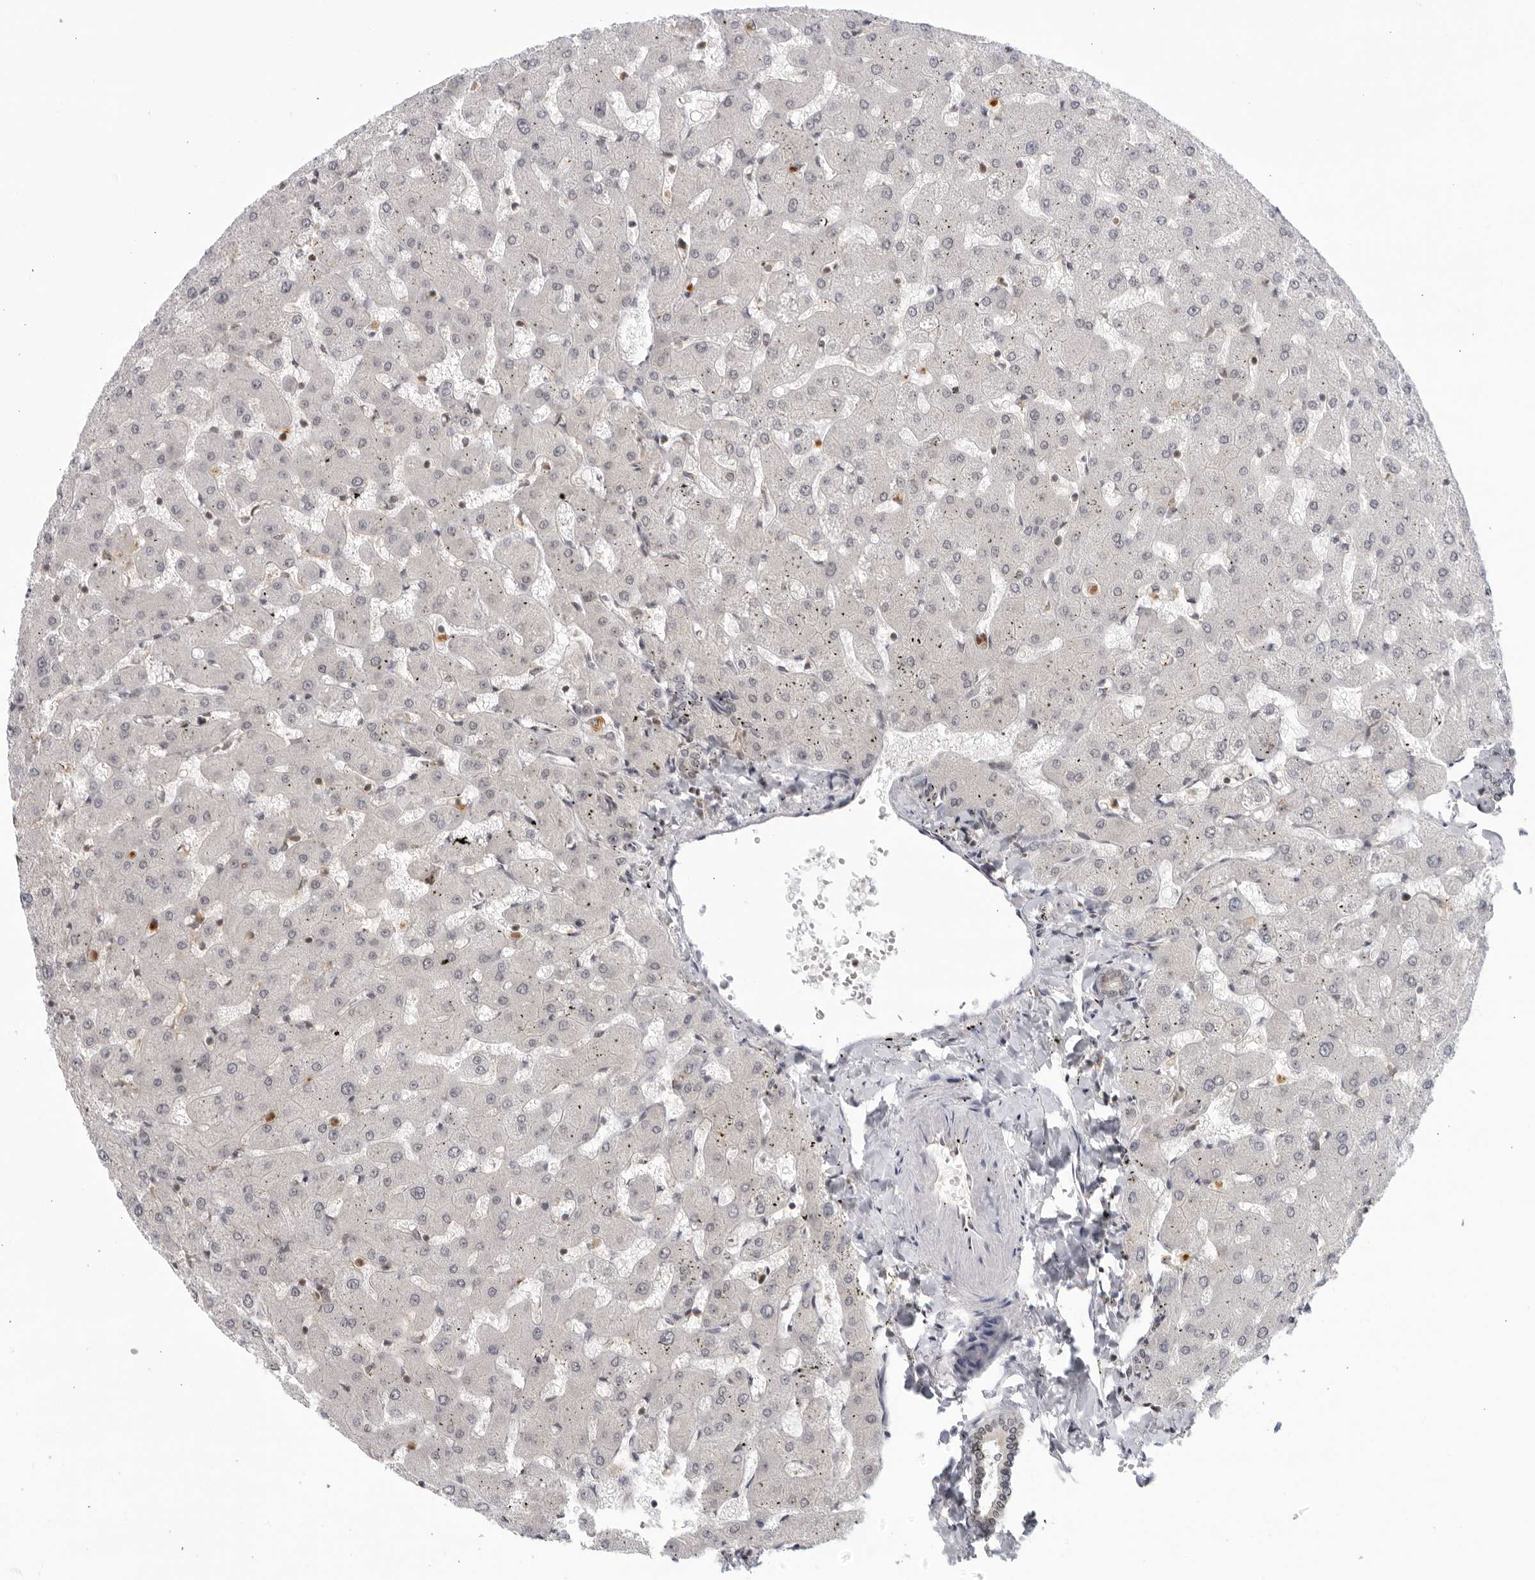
{"staining": {"intensity": "weak", "quantity": "25%-75%", "location": "nuclear"}, "tissue": "liver", "cell_type": "Cholangiocytes", "image_type": "normal", "snomed": [{"axis": "morphology", "description": "Normal tissue, NOS"}, {"axis": "topography", "description": "Liver"}], "caption": "High-power microscopy captured an immunohistochemistry histopathology image of unremarkable liver, revealing weak nuclear staining in about 25%-75% of cholangiocytes. (Stains: DAB (3,3'-diaminobenzidine) in brown, nuclei in blue, Microscopy: brightfield microscopy at high magnification).", "gene": "CC2D1B", "patient": {"sex": "female", "age": 63}}